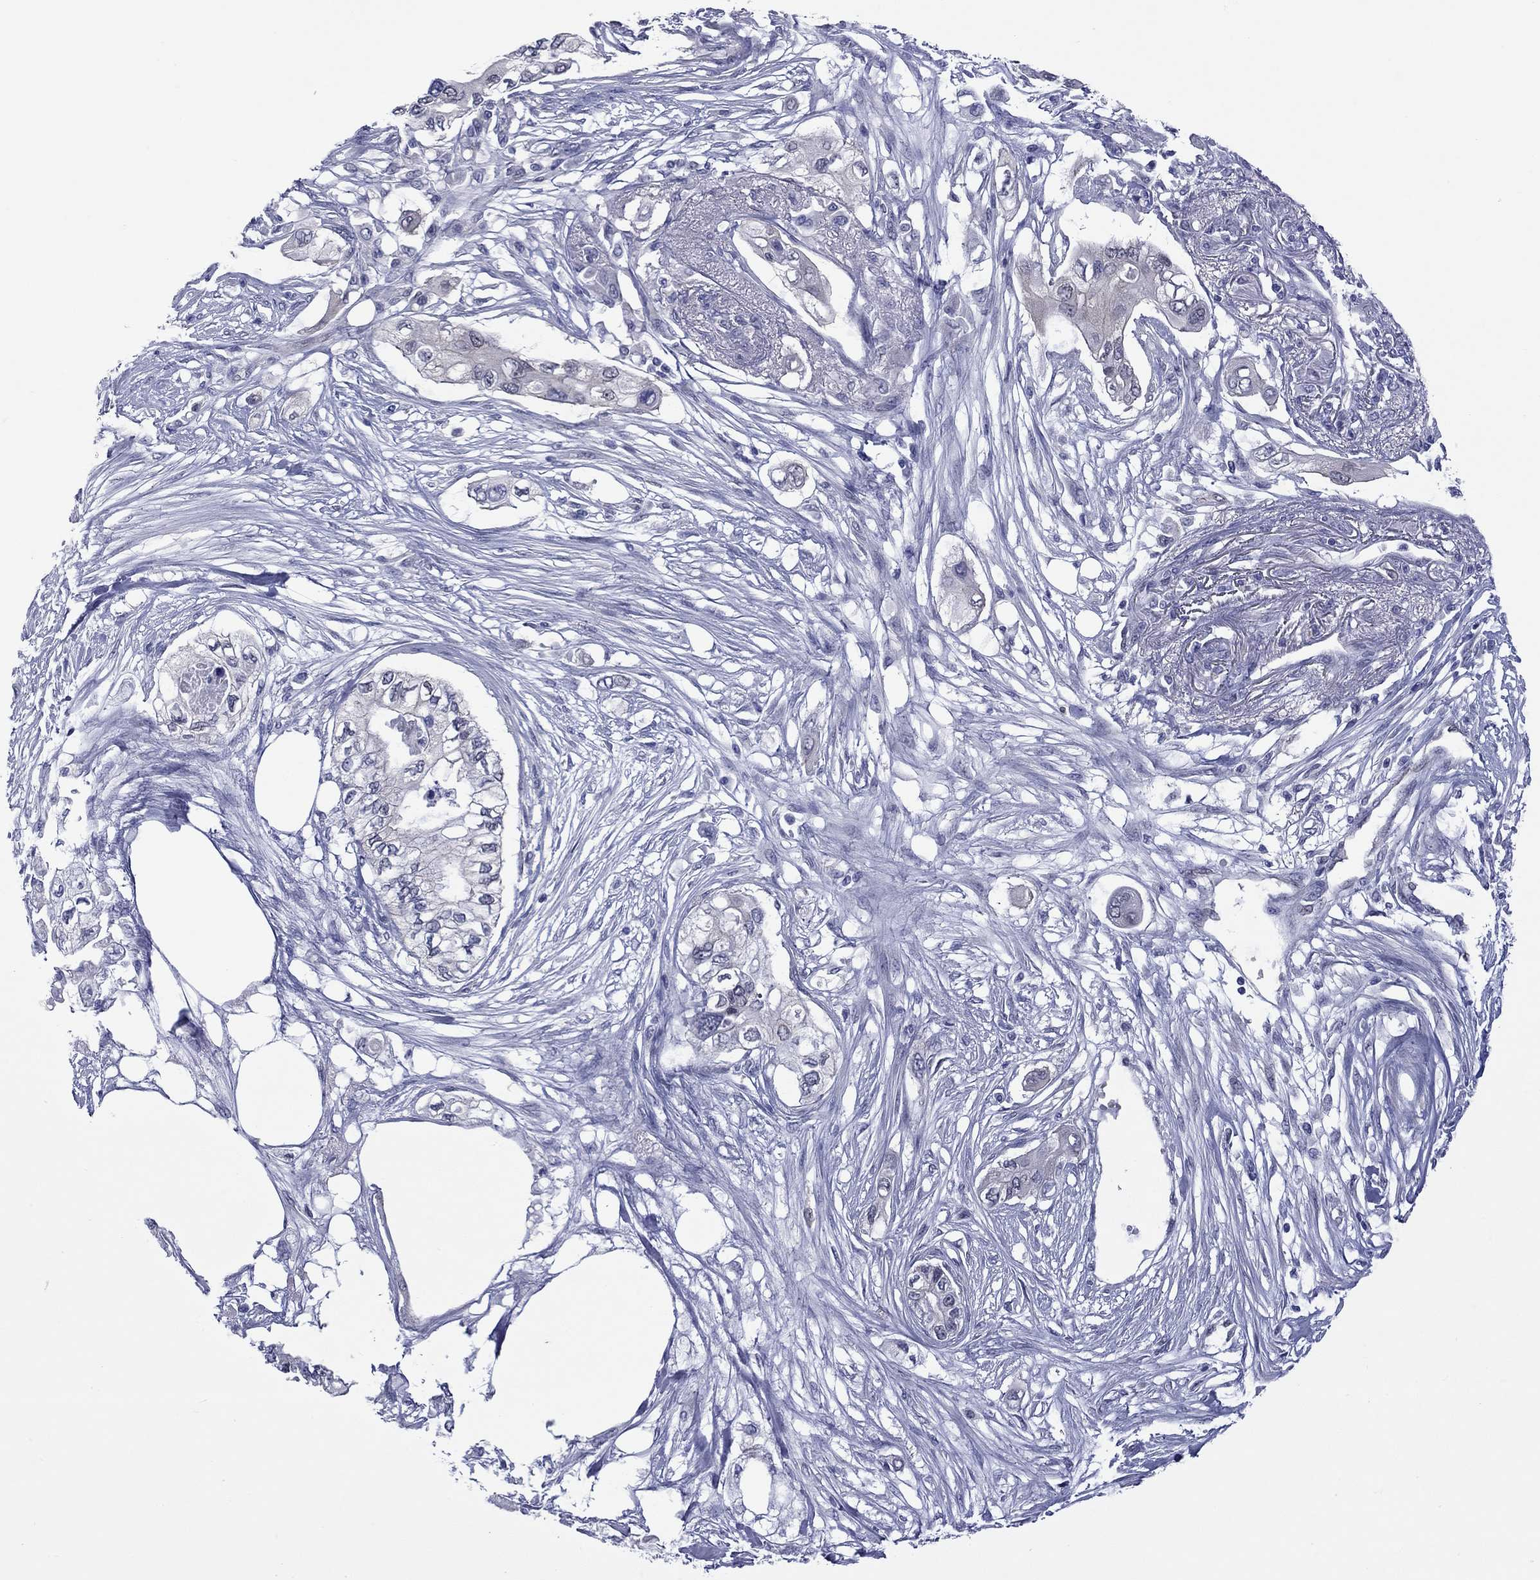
{"staining": {"intensity": "negative", "quantity": "none", "location": "none"}, "tissue": "pancreatic cancer", "cell_type": "Tumor cells", "image_type": "cancer", "snomed": [{"axis": "morphology", "description": "Adenocarcinoma, NOS"}, {"axis": "topography", "description": "Pancreas"}], "caption": "Immunohistochemical staining of adenocarcinoma (pancreatic) exhibits no significant staining in tumor cells.", "gene": "CTNNBIP1", "patient": {"sex": "female", "age": 63}}